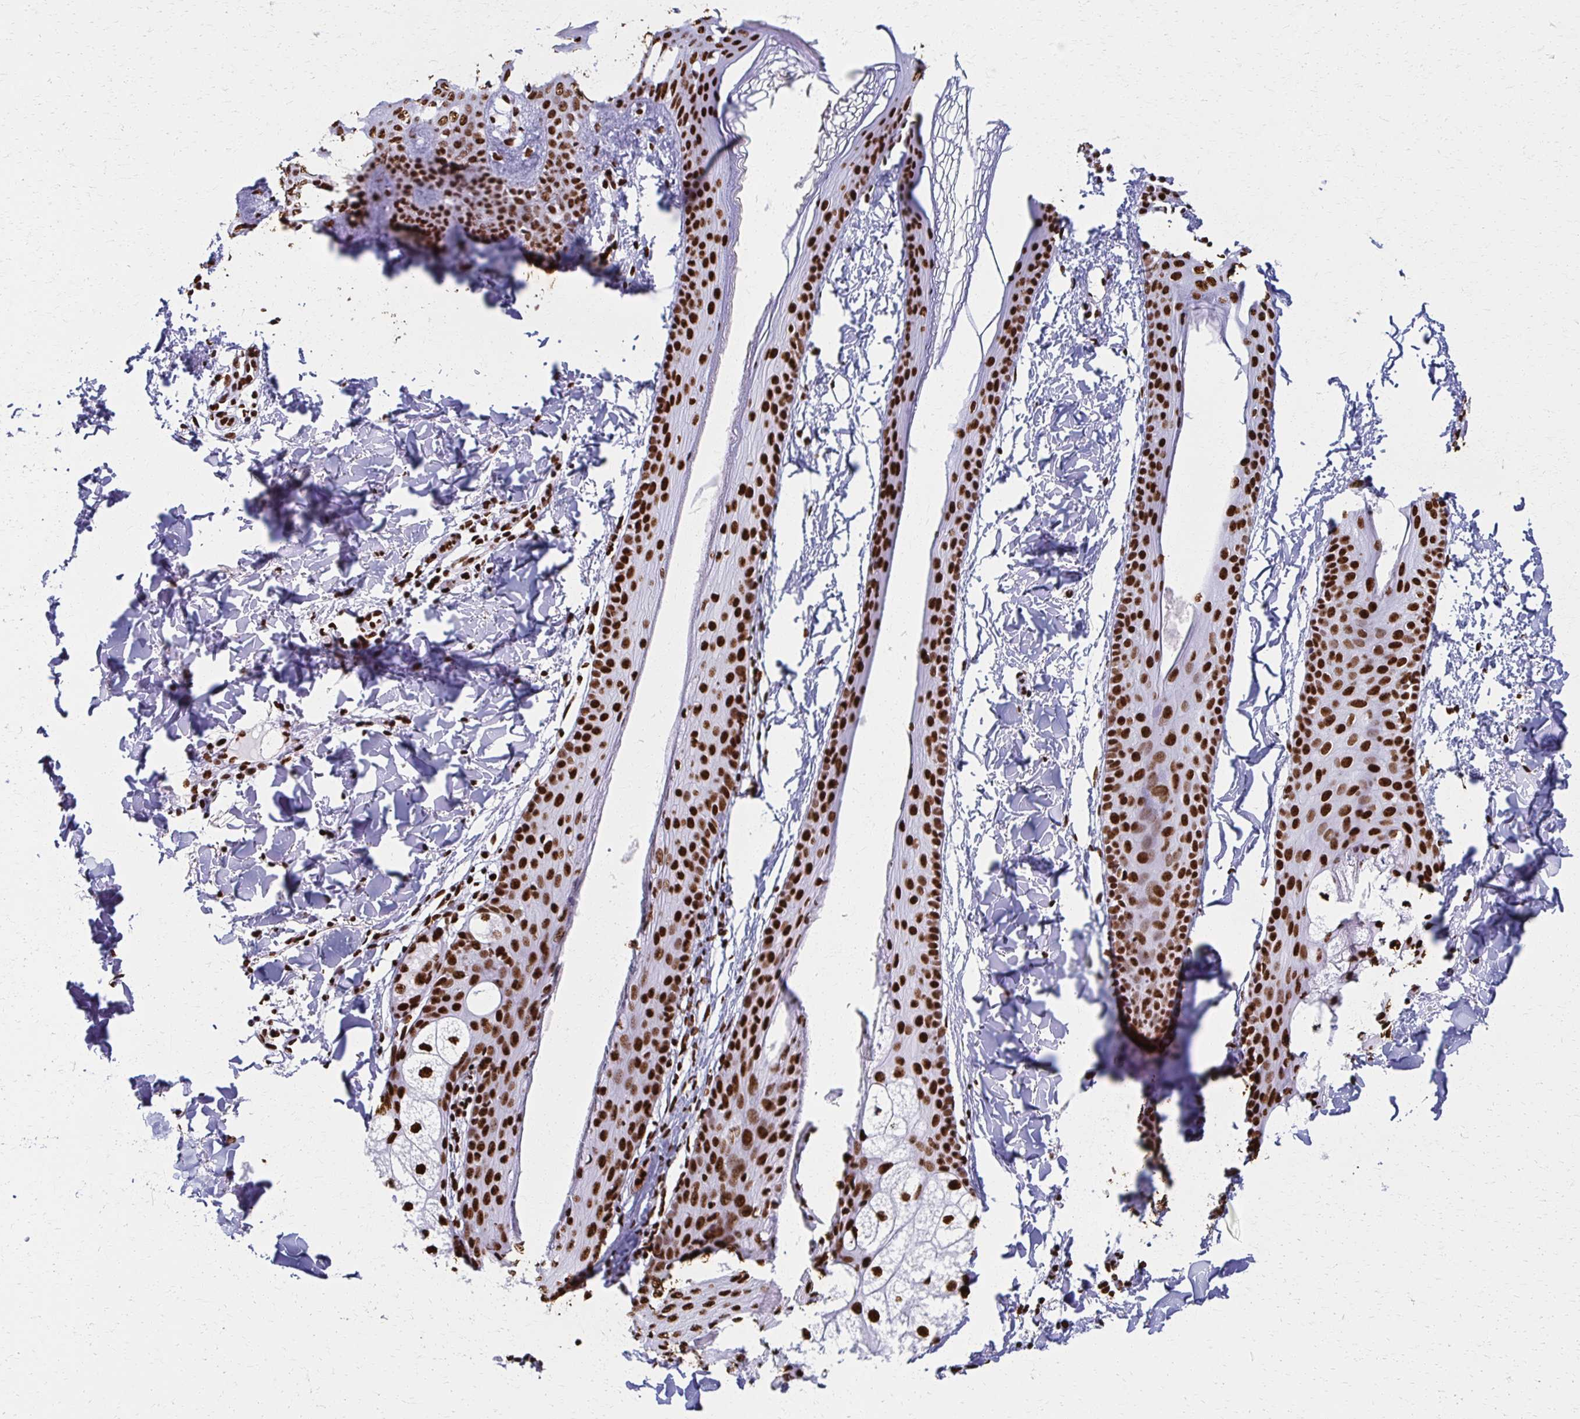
{"staining": {"intensity": "strong", "quantity": ">75%", "location": "nuclear"}, "tissue": "skin", "cell_type": "Fibroblasts", "image_type": "normal", "snomed": [{"axis": "morphology", "description": "Normal tissue, NOS"}, {"axis": "topography", "description": "Skin"}], "caption": "Normal skin shows strong nuclear expression in approximately >75% of fibroblasts, visualized by immunohistochemistry. (DAB = brown stain, brightfield microscopy at high magnification).", "gene": "NONO", "patient": {"sex": "male", "age": 16}}